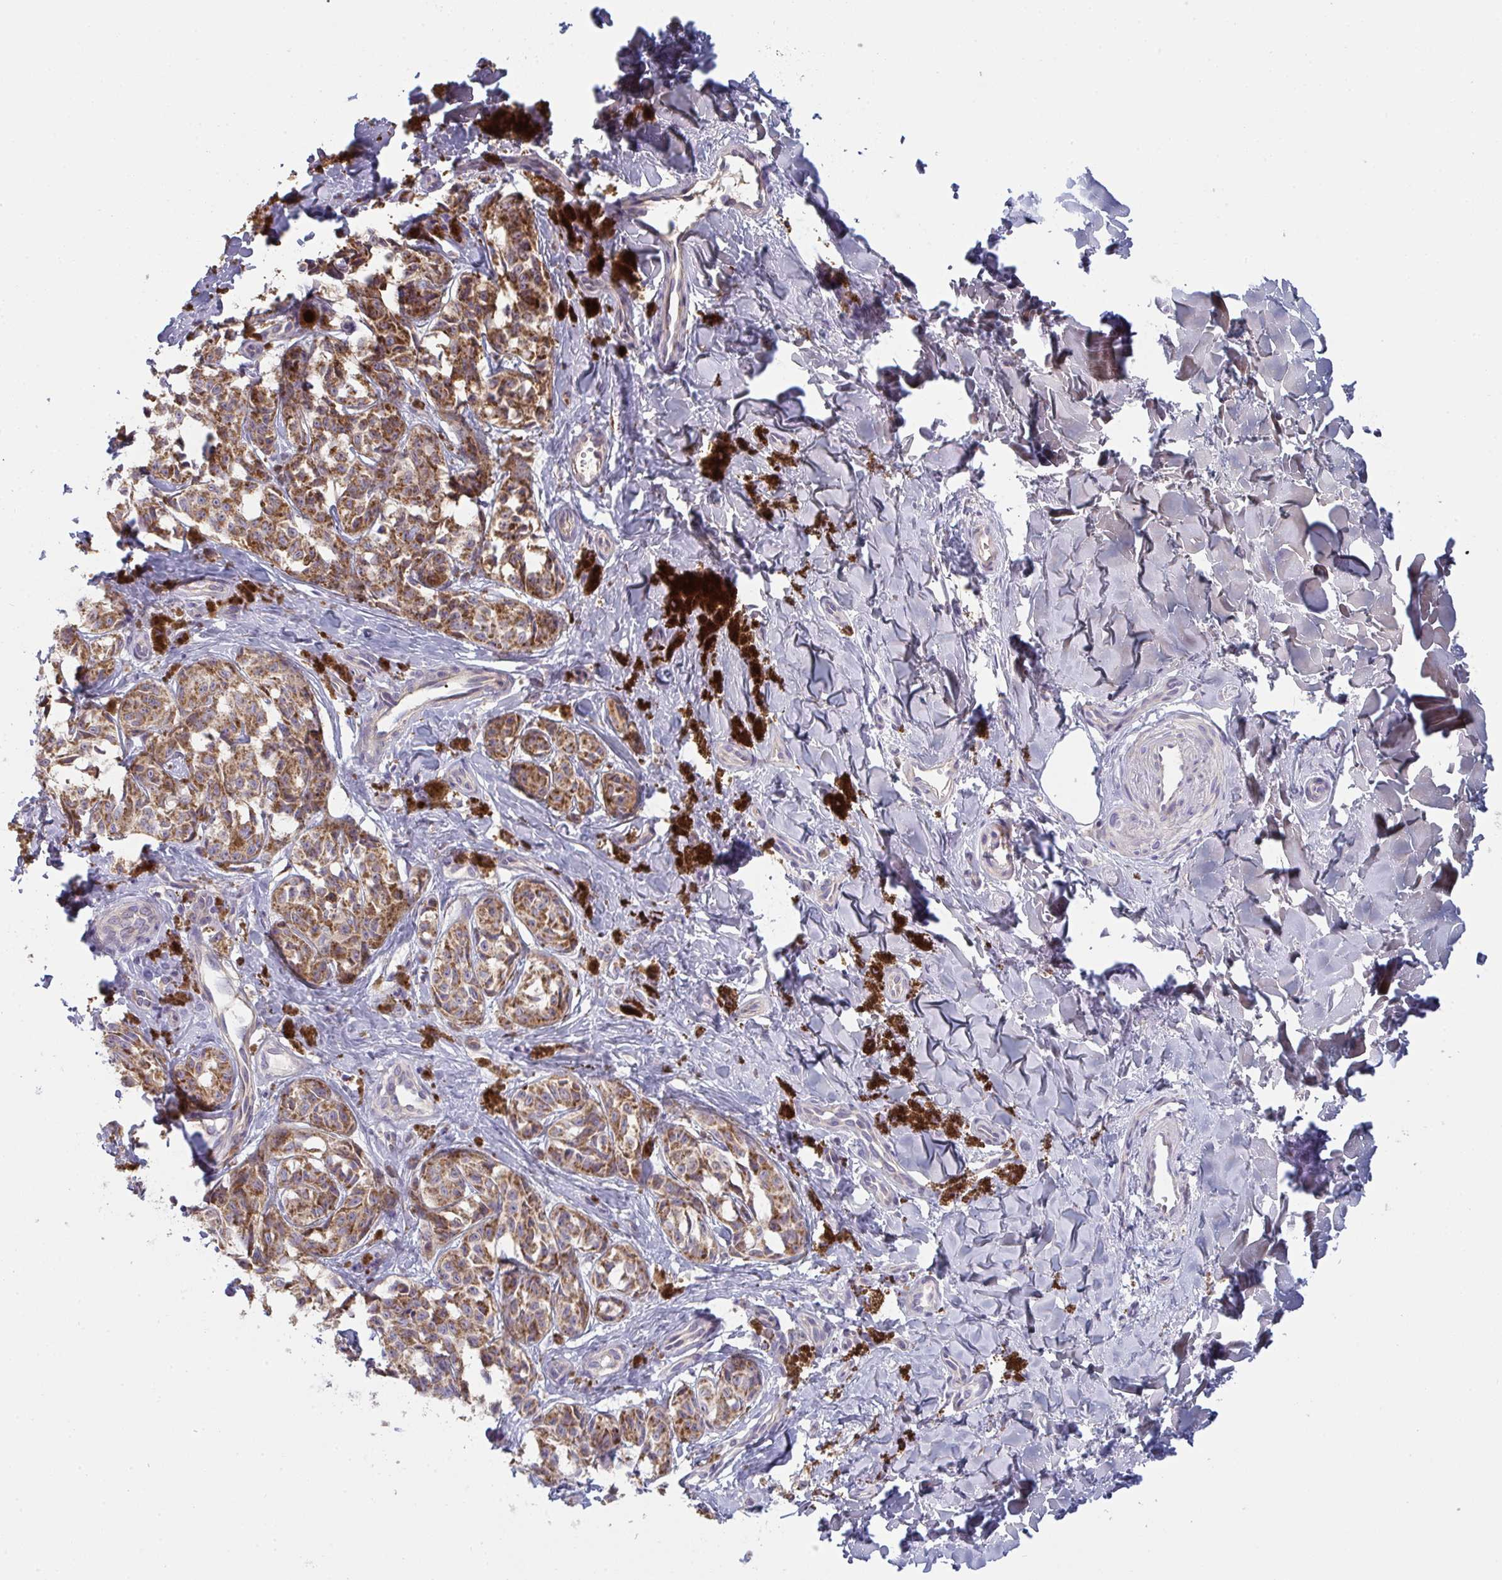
{"staining": {"intensity": "moderate", "quantity": ">75%", "location": "cytoplasmic/membranous"}, "tissue": "melanoma", "cell_type": "Tumor cells", "image_type": "cancer", "snomed": [{"axis": "morphology", "description": "Malignant melanoma, NOS"}, {"axis": "topography", "description": "Skin"}], "caption": "Protein staining of melanoma tissue displays moderate cytoplasmic/membranous positivity in about >75% of tumor cells.", "gene": "MRPS2", "patient": {"sex": "female", "age": 65}}